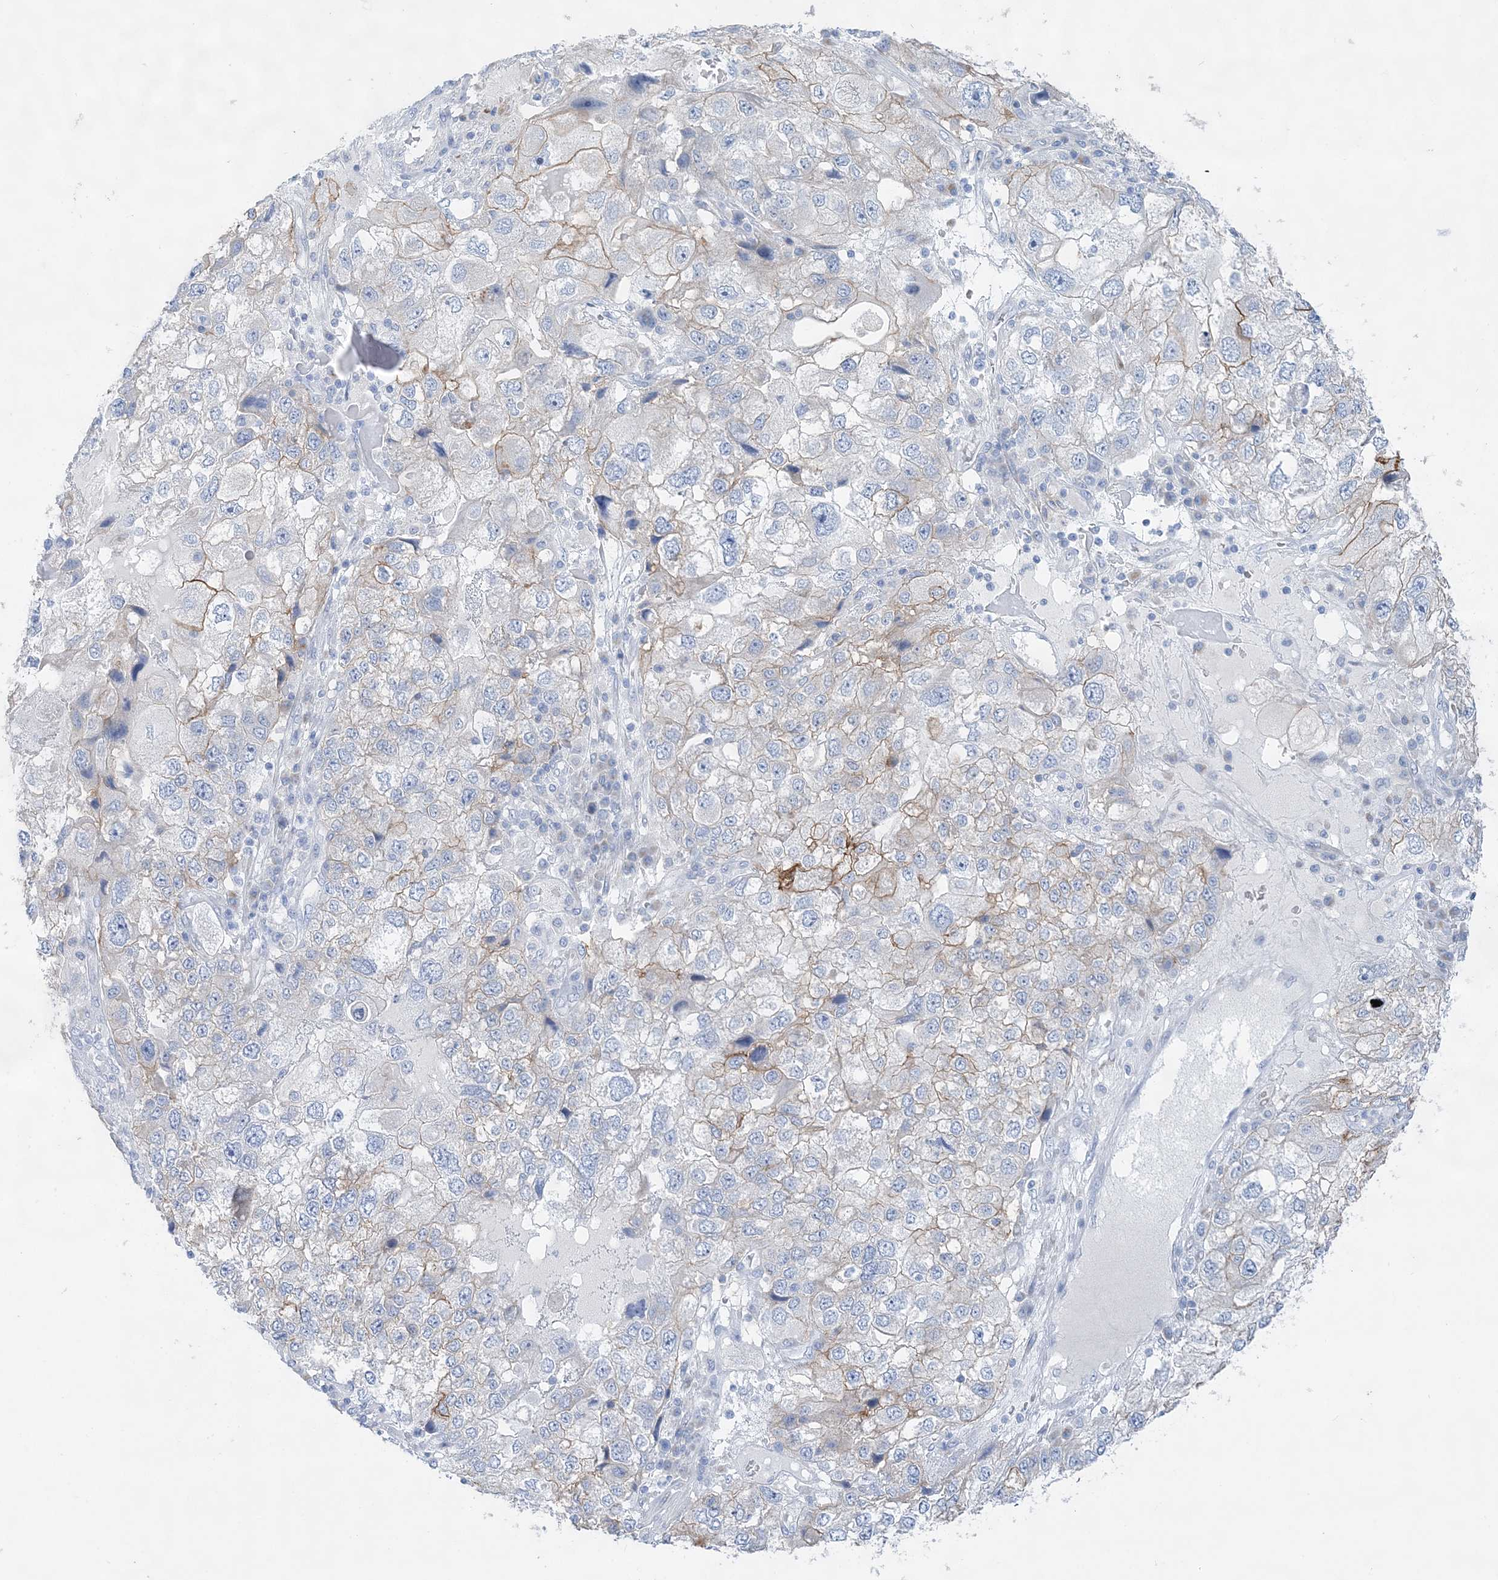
{"staining": {"intensity": "moderate", "quantity": "25%-75%", "location": "cytoplasmic/membranous"}, "tissue": "endometrial cancer", "cell_type": "Tumor cells", "image_type": "cancer", "snomed": [{"axis": "morphology", "description": "Adenocarcinoma, NOS"}, {"axis": "topography", "description": "Endometrium"}], "caption": "Immunohistochemical staining of human endometrial cancer (adenocarcinoma) shows moderate cytoplasmic/membranous protein positivity in approximately 25%-75% of tumor cells.", "gene": "SLC5A6", "patient": {"sex": "female", "age": 49}}